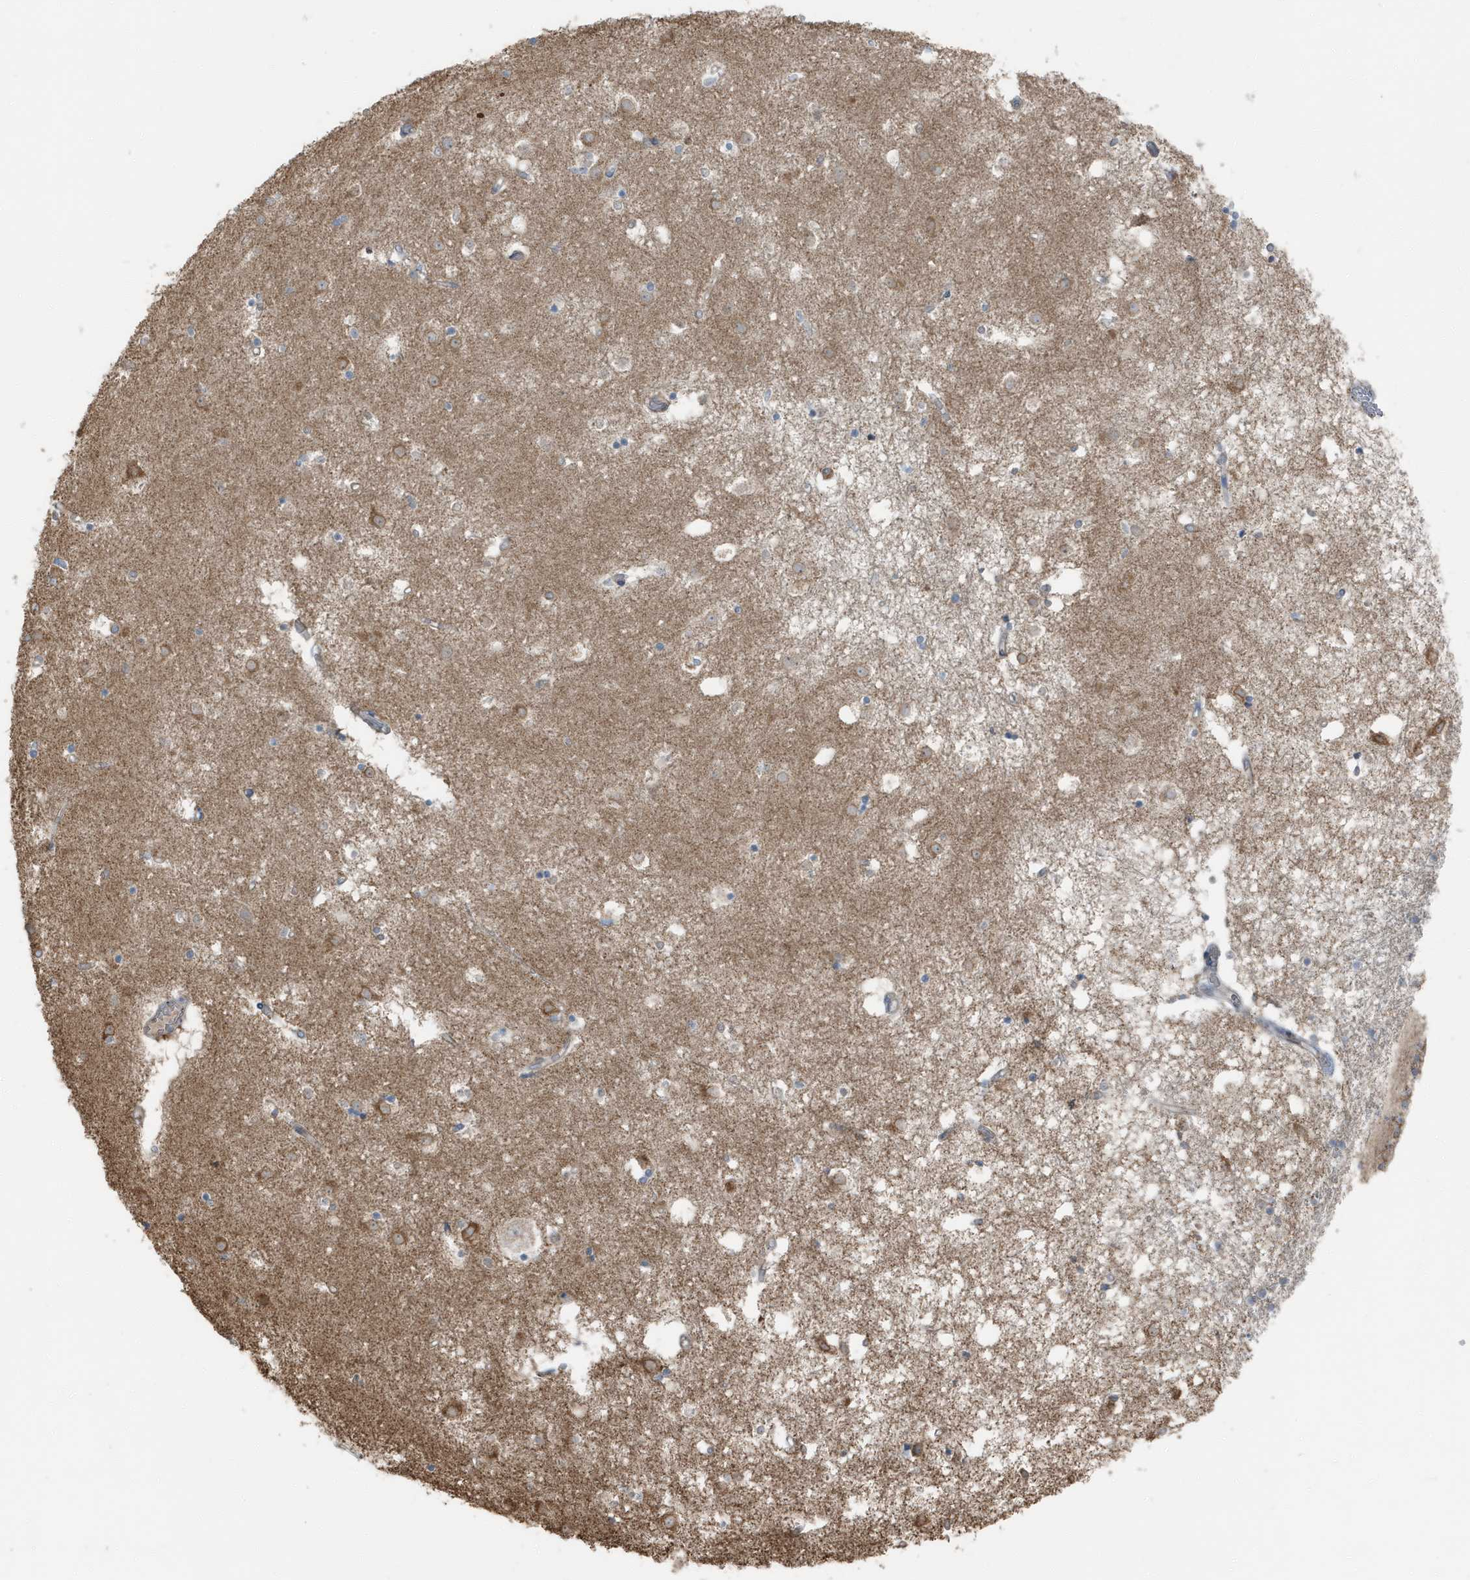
{"staining": {"intensity": "weak", "quantity": "<25%", "location": "cytoplasmic/membranous"}, "tissue": "caudate", "cell_type": "Glial cells", "image_type": "normal", "snomed": [{"axis": "morphology", "description": "Normal tissue, NOS"}, {"axis": "topography", "description": "Lateral ventricle wall"}], "caption": "This is an immunohistochemistry photomicrograph of unremarkable human caudate. There is no staining in glial cells.", "gene": "AZI2", "patient": {"sex": "male", "age": 45}}